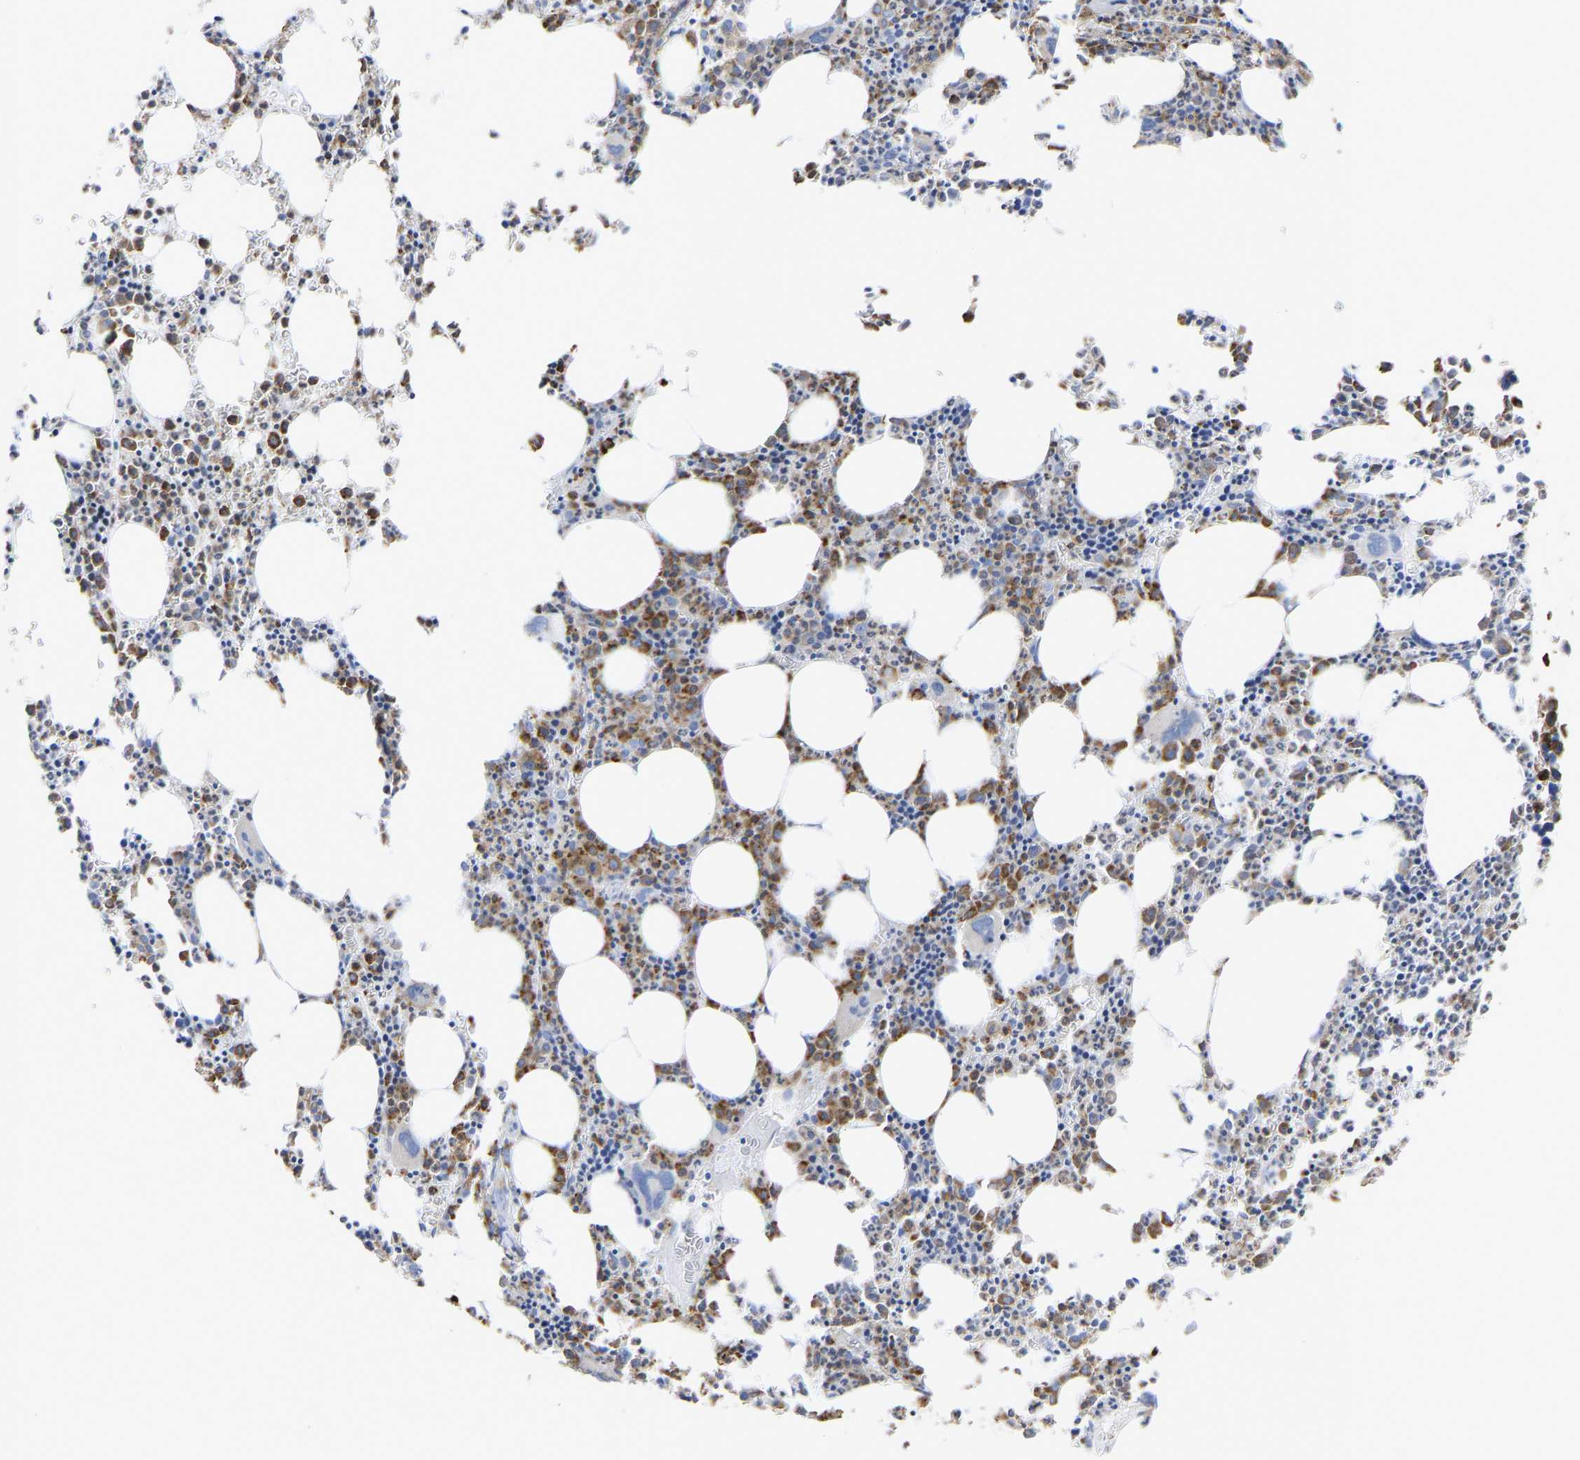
{"staining": {"intensity": "strong", "quantity": "25%-75%", "location": "cytoplasmic/membranous"}, "tissue": "bone marrow", "cell_type": "Hematopoietic cells", "image_type": "normal", "snomed": [{"axis": "morphology", "description": "Normal tissue, NOS"}, {"axis": "morphology", "description": "Inflammation, NOS"}, {"axis": "topography", "description": "Bone marrow"}], "caption": "Strong cytoplasmic/membranous staining for a protein is identified in about 25%-75% of hematopoietic cells of benign bone marrow using IHC.", "gene": "P4HB", "patient": {"sex": "female", "age": 40}}